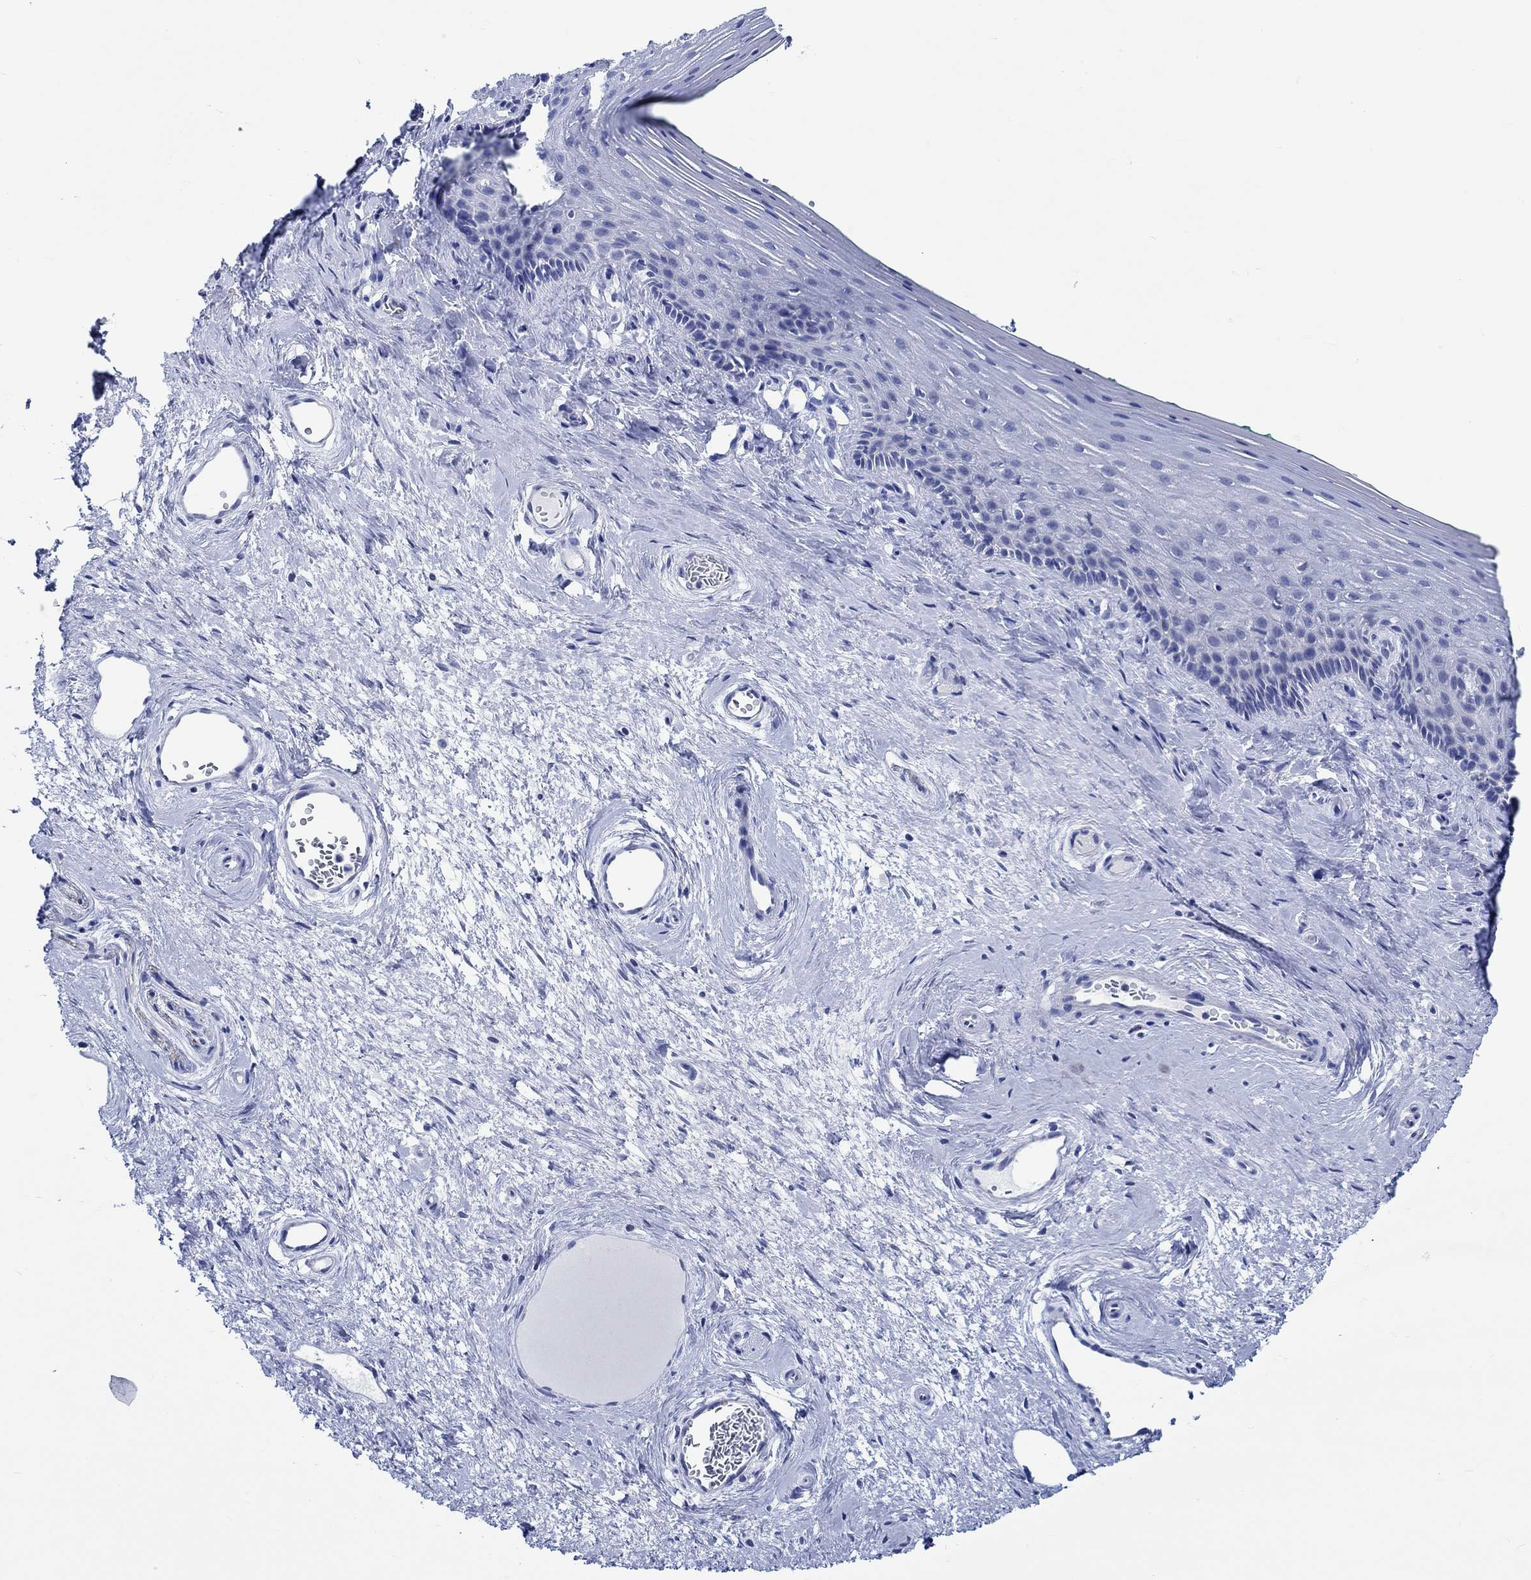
{"staining": {"intensity": "negative", "quantity": "none", "location": "none"}, "tissue": "vagina", "cell_type": "Squamous epithelial cells", "image_type": "normal", "snomed": [{"axis": "morphology", "description": "Normal tissue, NOS"}, {"axis": "topography", "description": "Vagina"}], "caption": "Image shows no protein expression in squamous epithelial cells of unremarkable vagina.", "gene": "PTPRN2", "patient": {"sex": "female", "age": 45}}